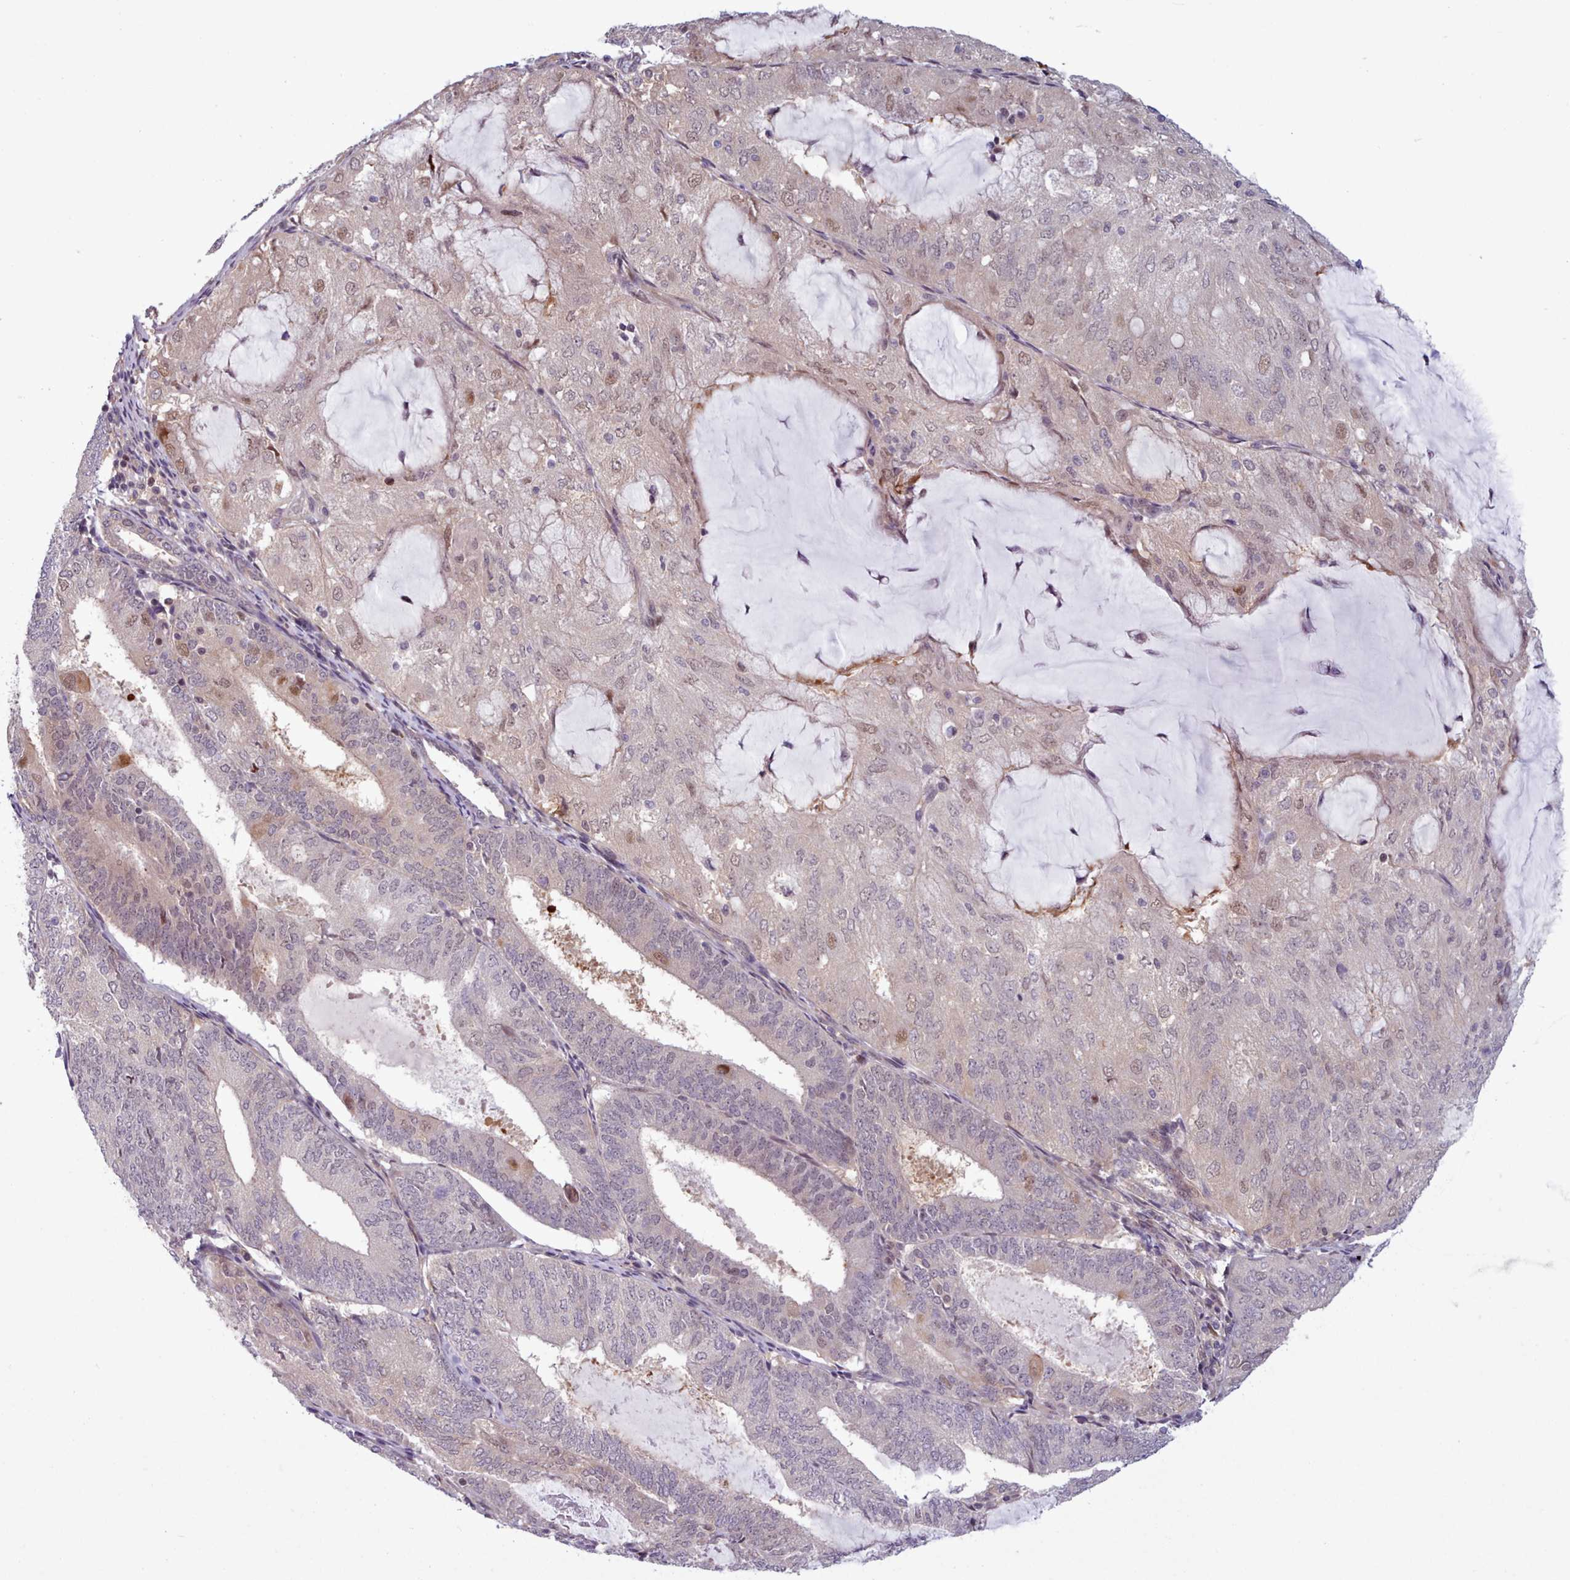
{"staining": {"intensity": "moderate", "quantity": "<25%", "location": "nuclear"}, "tissue": "endometrial cancer", "cell_type": "Tumor cells", "image_type": "cancer", "snomed": [{"axis": "morphology", "description": "Adenocarcinoma, NOS"}, {"axis": "topography", "description": "Endometrium"}], "caption": "The immunohistochemical stain shows moderate nuclear expression in tumor cells of endometrial cancer tissue.", "gene": "KBTBD7", "patient": {"sex": "female", "age": 81}}